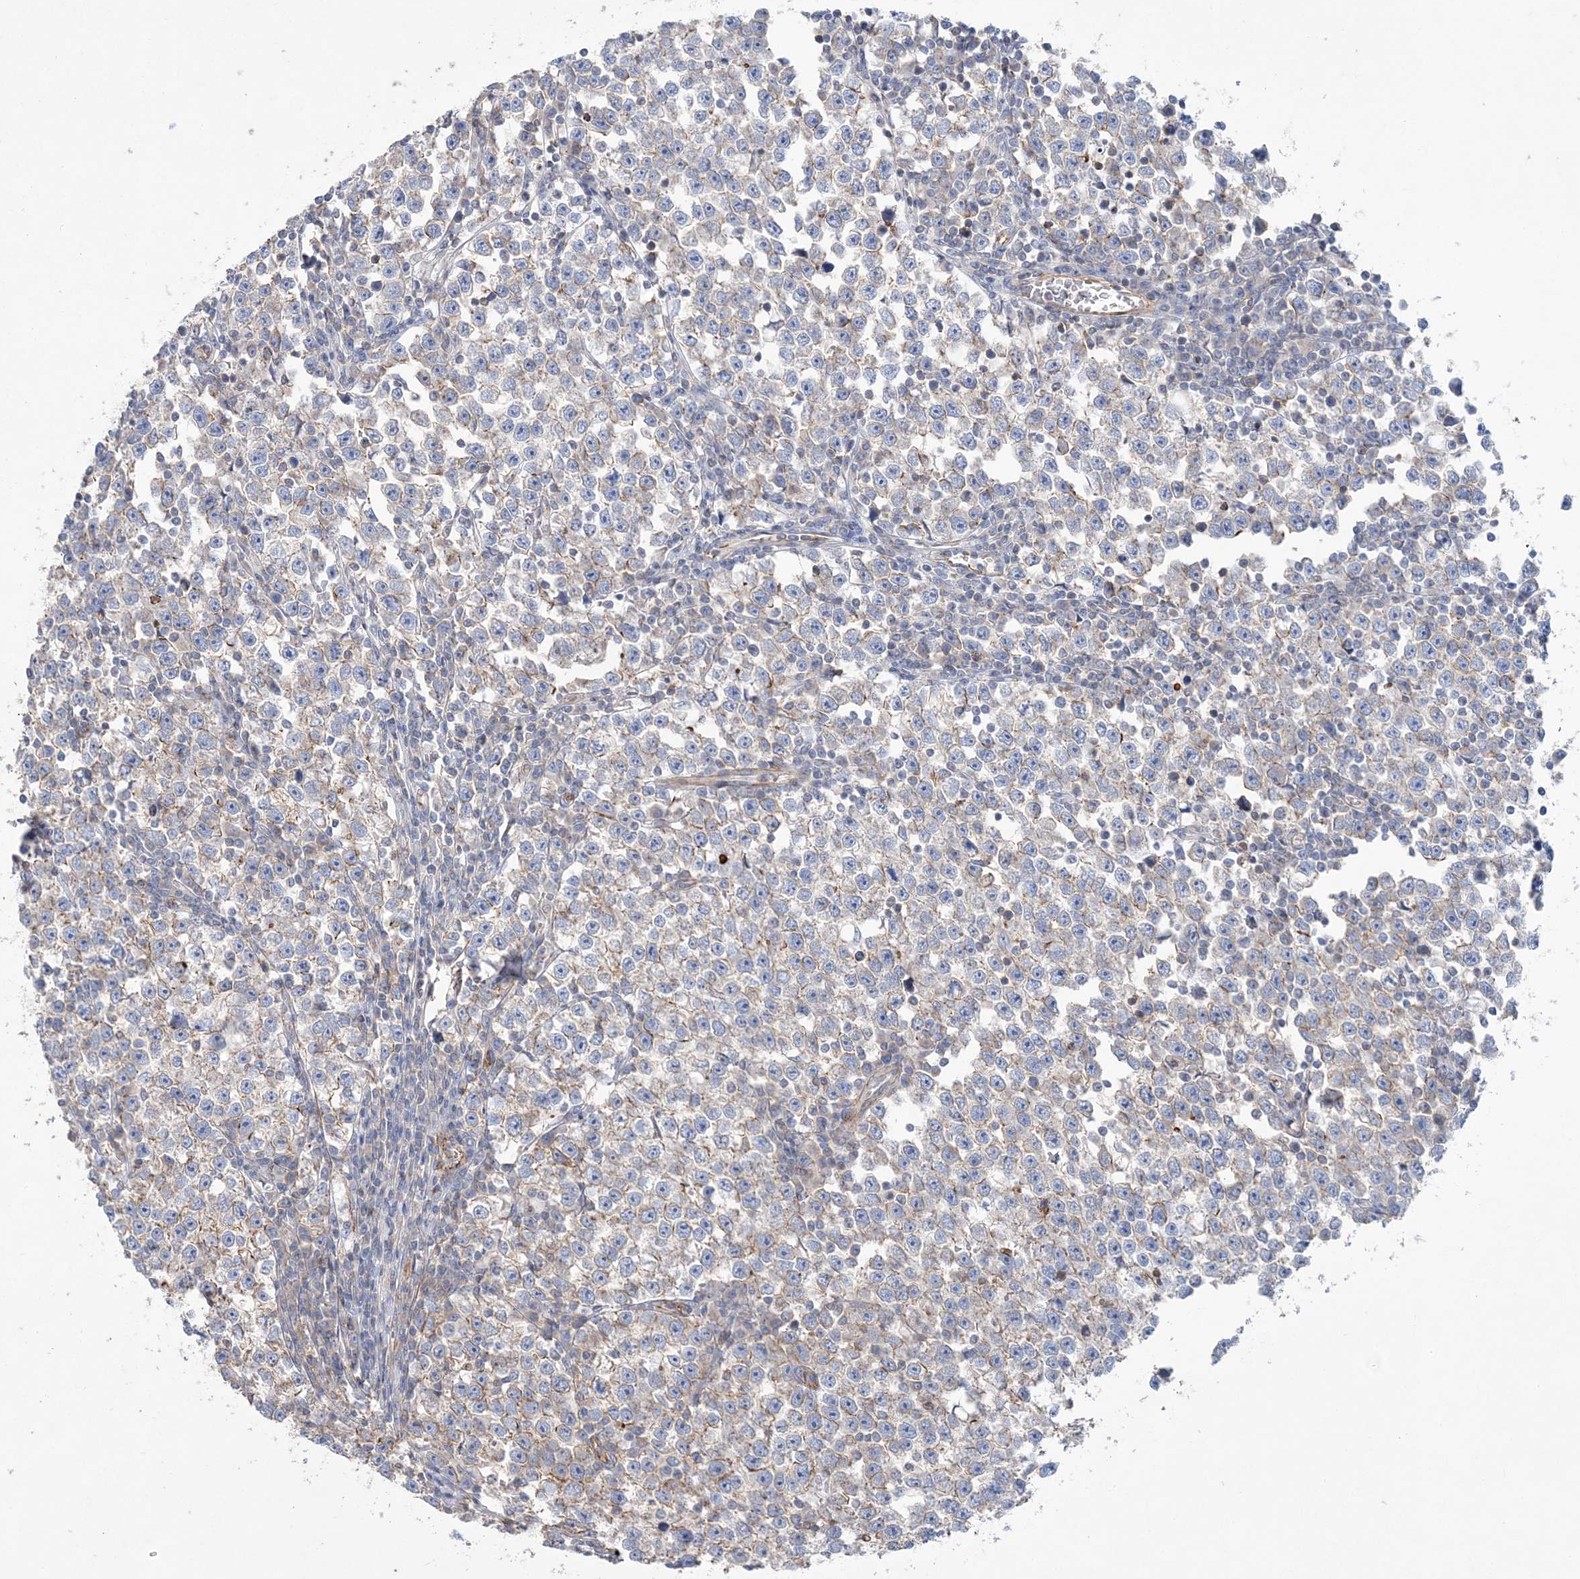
{"staining": {"intensity": "weak", "quantity": "<25%", "location": "cytoplasmic/membranous"}, "tissue": "testis cancer", "cell_type": "Tumor cells", "image_type": "cancer", "snomed": [{"axis": "morphology", "description": "Normal tissue, NOS"}, {"axis": "morphology", "description": "Seminoma, NOS"}, {"axis": "topography", "description": "Testis"}], "caption": "An immunohistochemistry image of testis seminoma is shown. There is no staining in tumor cells of testis seminoma.", "gene": "PIGC", "patient": {"sex": "male", "age": 43}}